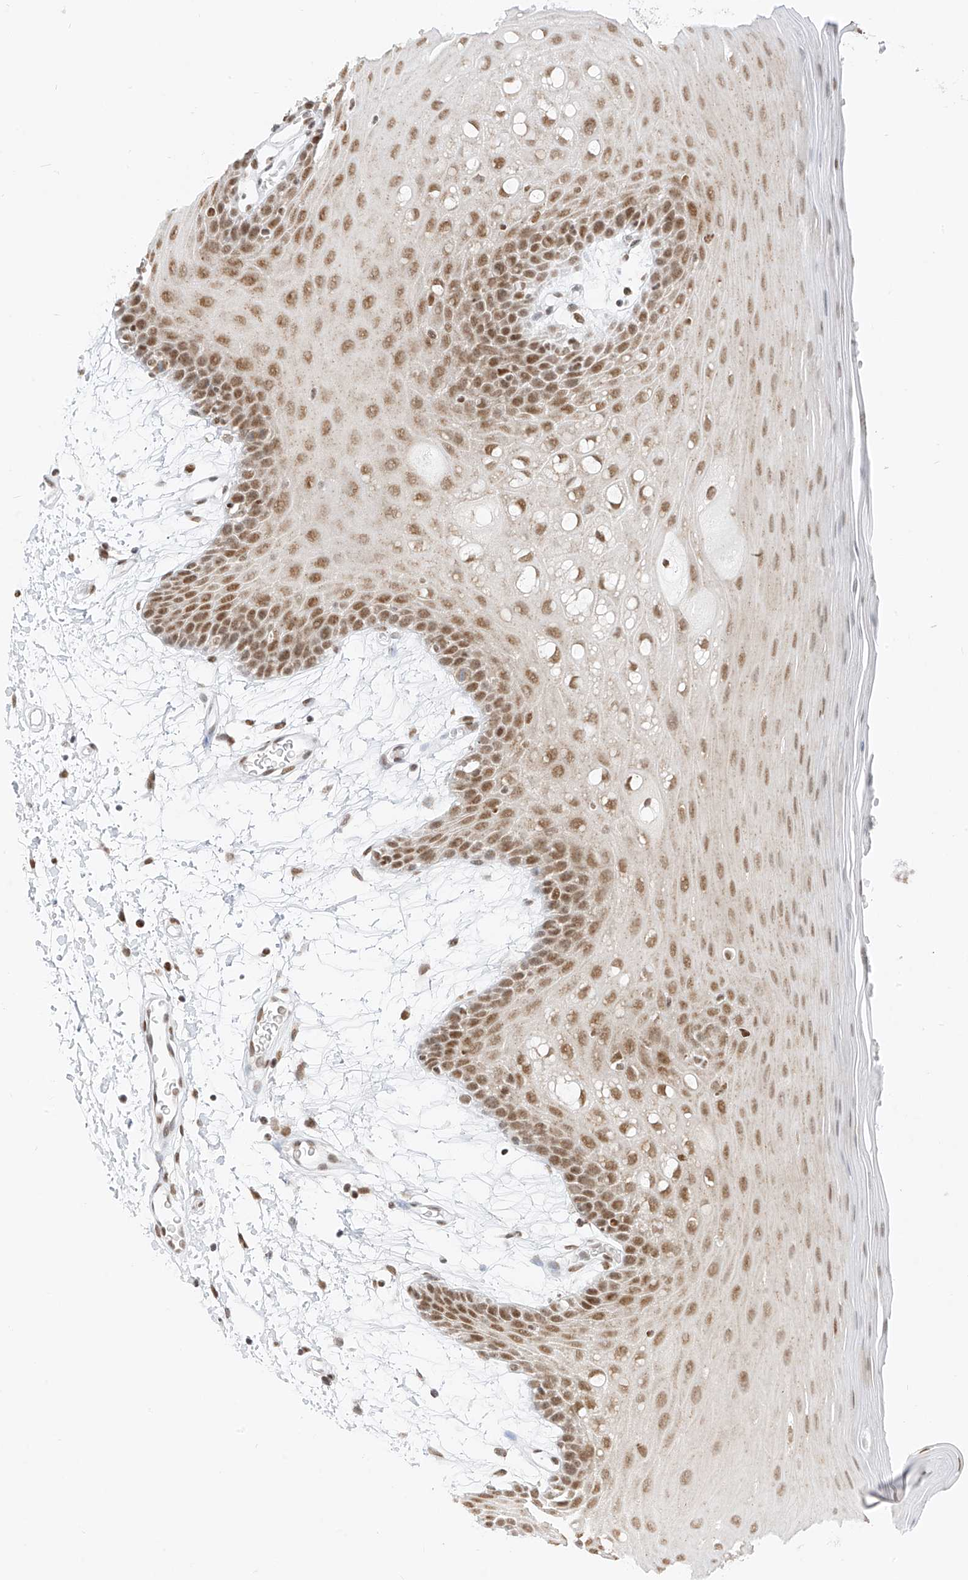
{"staining": {"intensity": "moderate", "quantity": ">75%", "location": "nuclear"}, "tissue": "oral mucosa", "cell_type": "Squamous epithelial cells", "image_type": "normal", "snomed": [{"axis": "morphology", "description": "Normal tissue, NOS"}, {"axis": "topography", "description": "Skeletal muscle"}, {"axis": "topography", "description": "Oral tissue"}, {"axis": "topography", "description": "Salivary gland"}, {"axis": "topography", "description": "Peripheral nerve tissue"}], "caption": "Oral mucosa stained with DAB (3,3'-diaminobenzidine) IHC reveals medium levels of moderate nuclear positivity in approximately >75% of squamous epithelial cells. The staining is performed using DAB brown chromogen to label protein expression. The nuclei are counter-stained blue using hematoxylin.", "gene": "SMARCA2", "patient": {"sex": "male", "age": 54}}